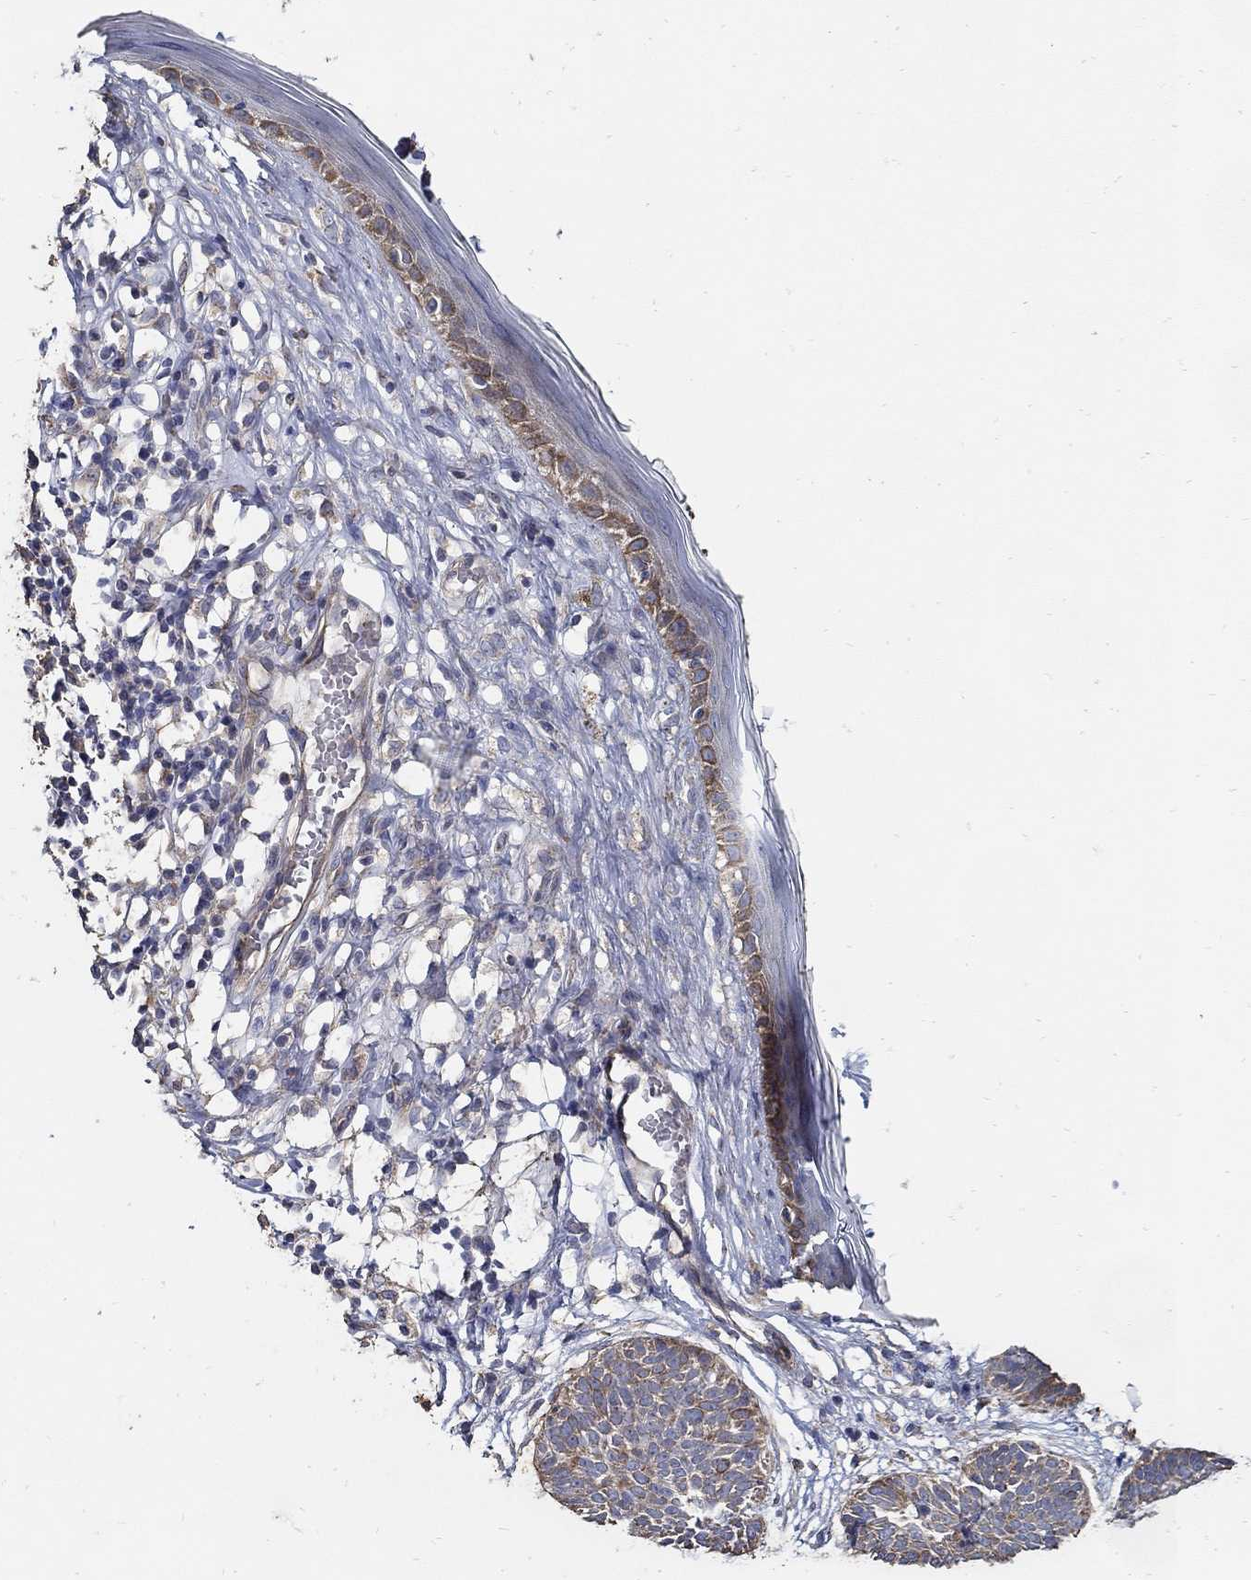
{"staining": {"intensity": "moderate", "quantity": "<25%", "location": "cytoplasmic/membranous"}, "tissue": "skin cancer", "cell_type": "Tumor cells", "image_type": "cancer", "snomed": [{"axis": "morphology", "description": "Basal cell carcinoma"}, {"axis": "topography", "description": "Skin"}], "caption": "High-power microscopy captured an IHC micrograph of skin cancer (basal cell carcinoma), revealing moderate cytoplasmic/membranous positivity in approximately <25% of tumor cells.", "gene": "EMILIN3", "patient": {"sex": "male", "age": 85}}